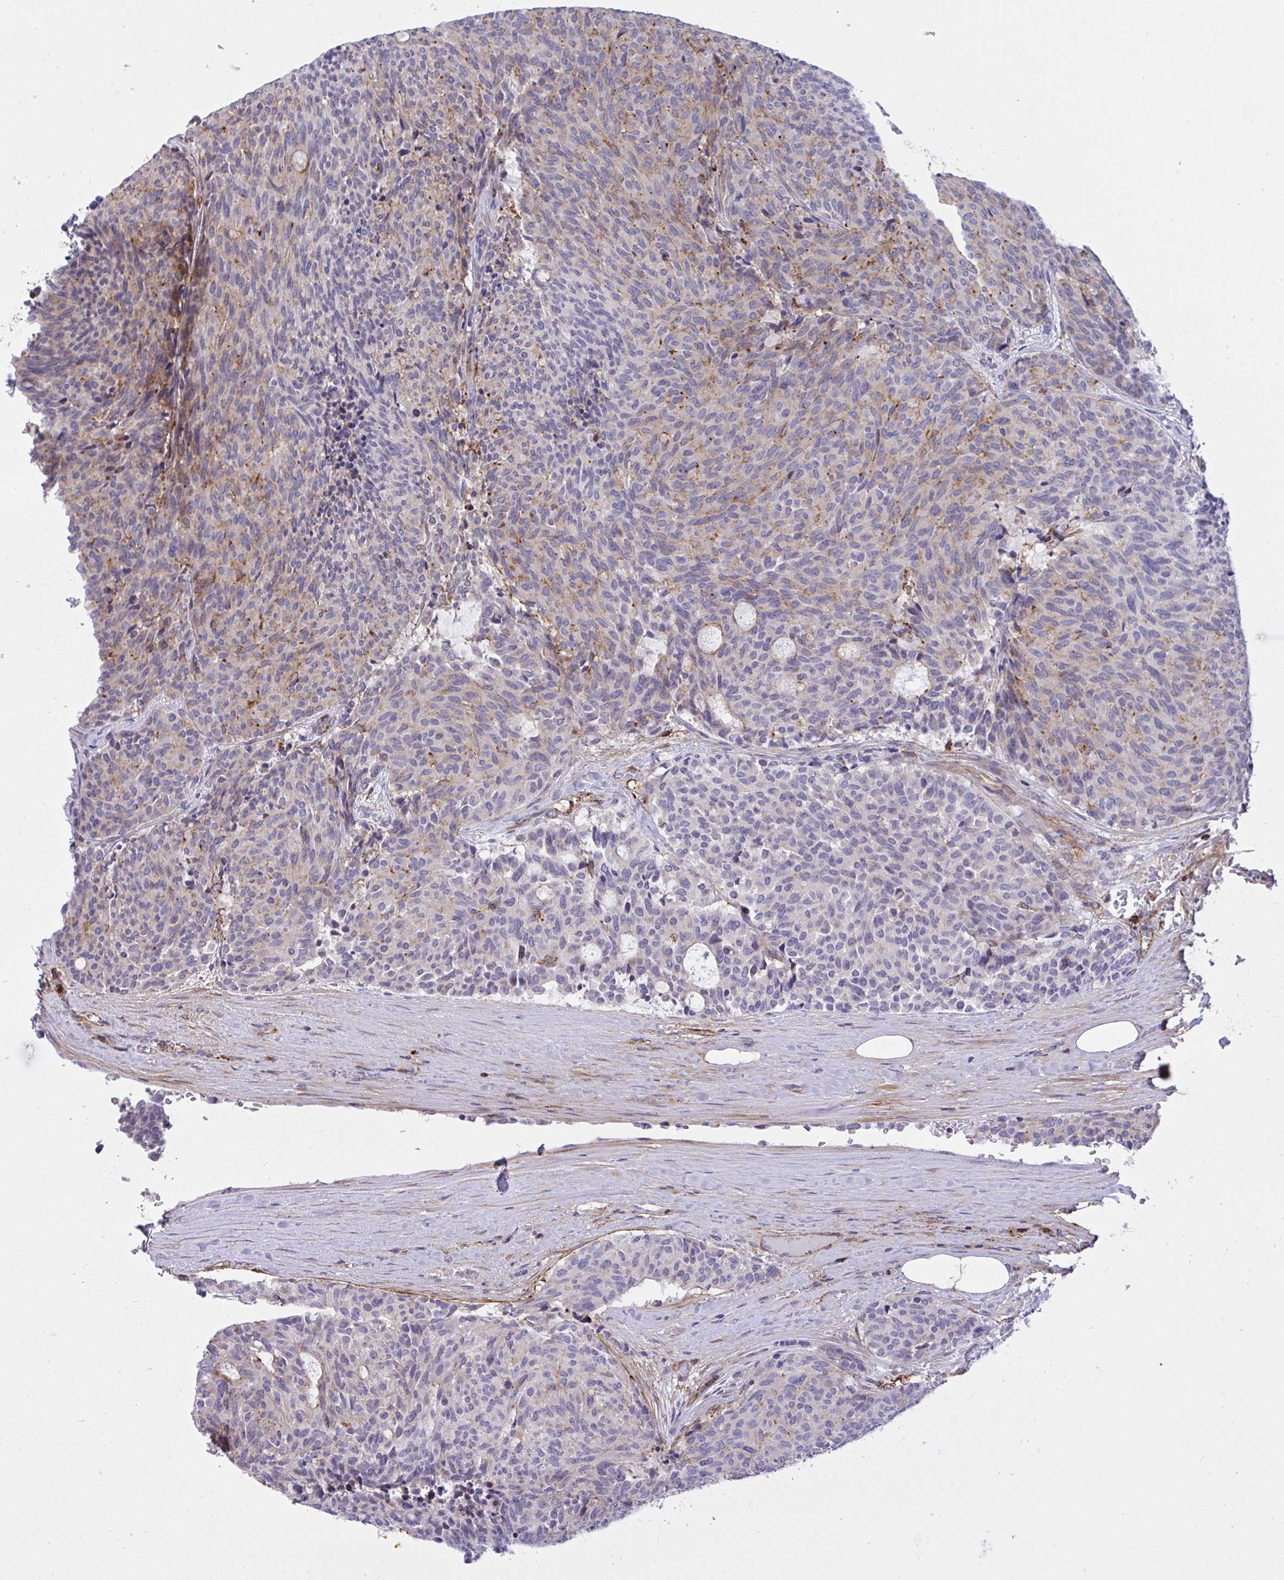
{"staining": {"intensity": "weak", "quantity": "<25%", "location": "cytoplasmic/membranous"}, "tissue": "carcinoid", "cell_type": "Tumor cells", "image_type": "cancer", "snomed": [{"axis": "morphology", "description": "Carcinoid, malignant, NOS"}, {"axis": "topography", "description": "Pancreas"}], "caption": "Immunohistochemical staining of human carcinoid shows no significant expression in tumor cells. (DAB (3,3'-diaminobenzidine) IHC visualized using brightfield microscopy, high magnification).", "gene": "ERI1", "patient": {"sex": "female", "age": 54}}